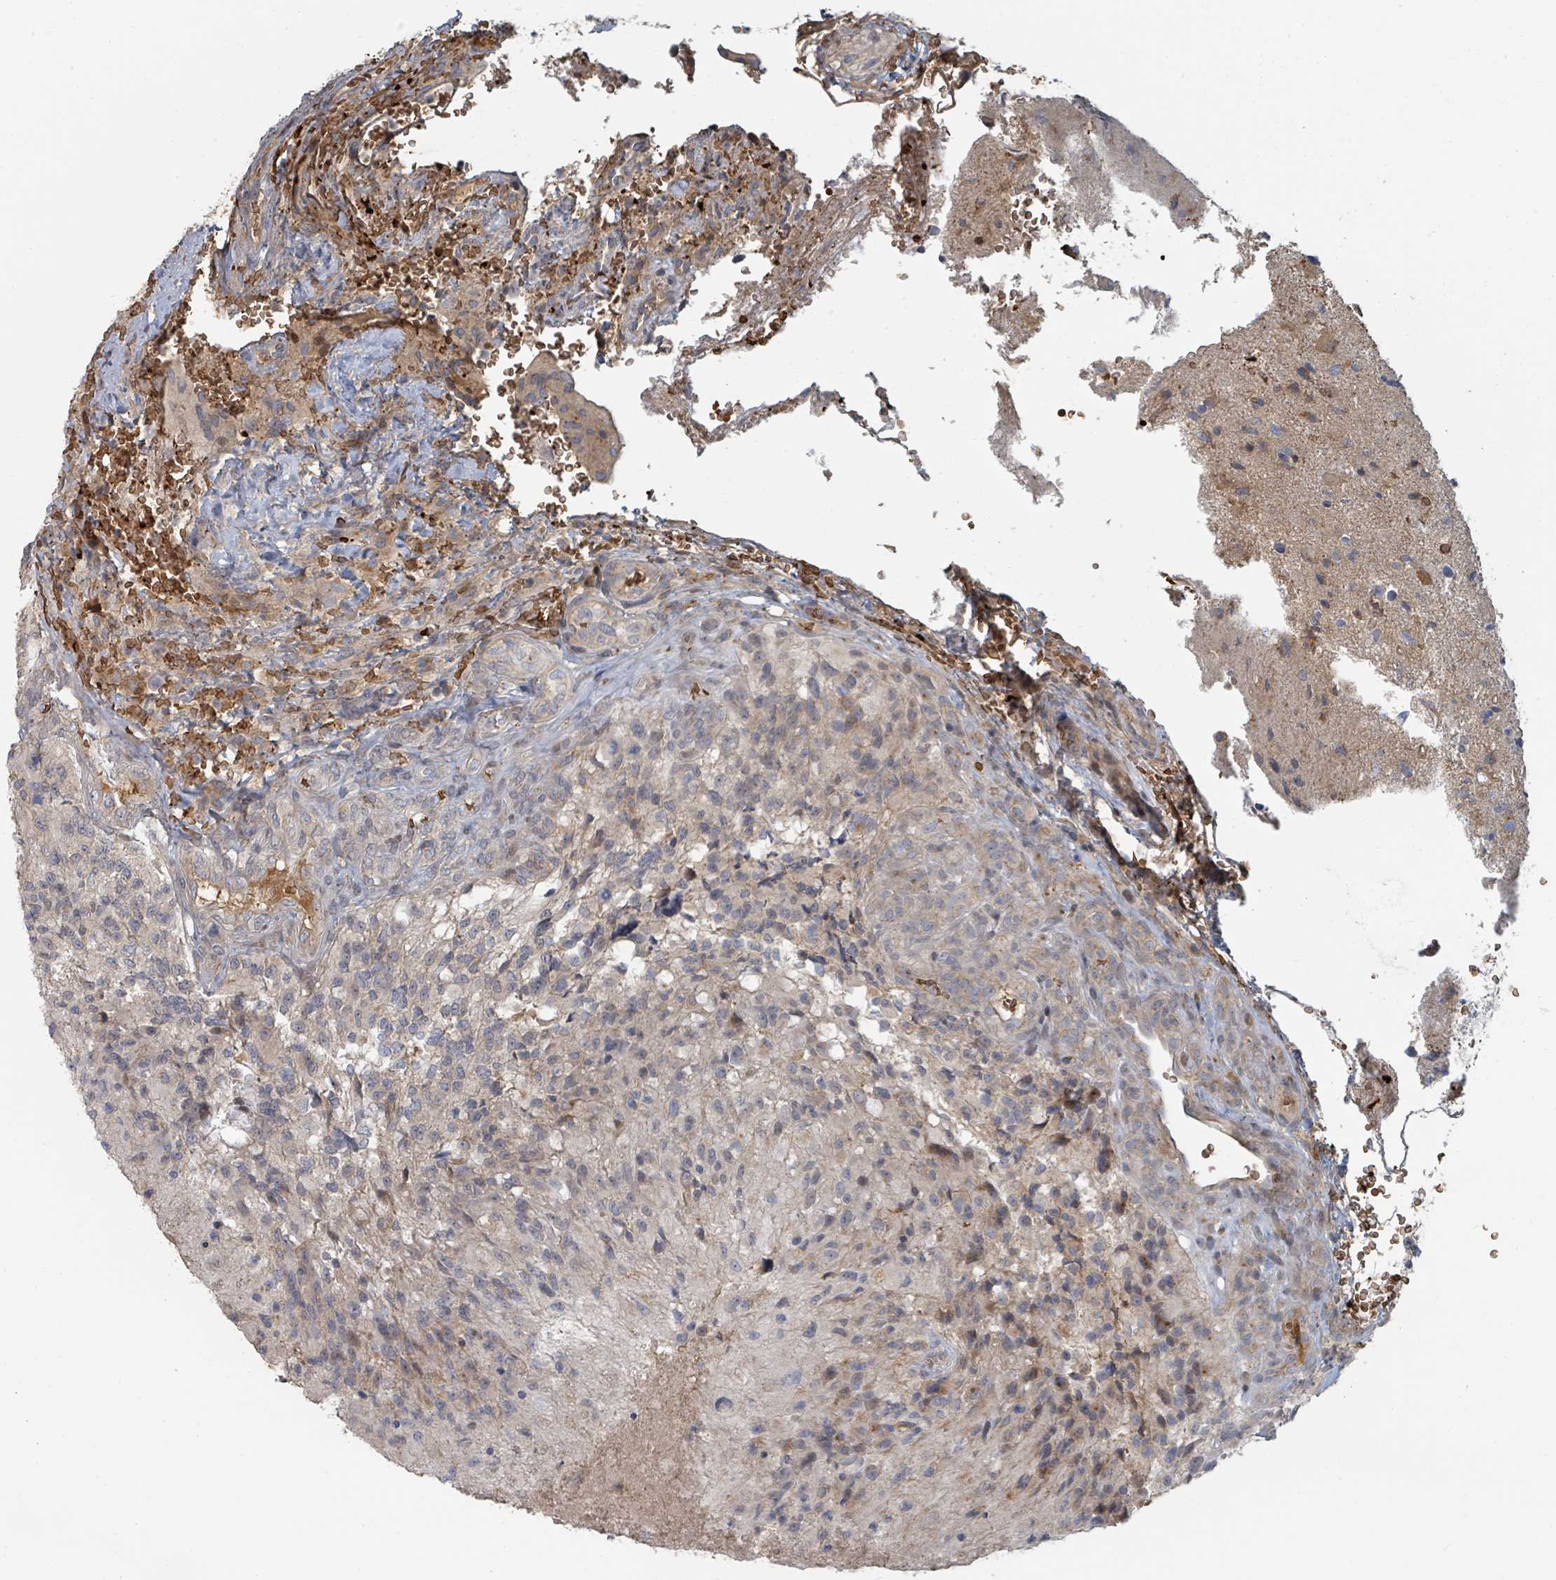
{"staining": {"intensity": "negative", "quantity": "none", "location": "none"}, "tissue": "glioma", "cell_type": "Tumor cells", "image_type": "cancer", "snomed": [{"axis": "morphology", "description": "Normal tissue, NOS"}, {"axis": "morphology", "description": "Glioma, malignant, High grade"}, {"axis": "topography", "description": "Cerebral cortex"}], "caption": "This is an immunohistochemistry image of glioma. There is no expression in tumor cells.", "gene": "TRPC4AP", "patient": {"sex": "male", "age": 56}}